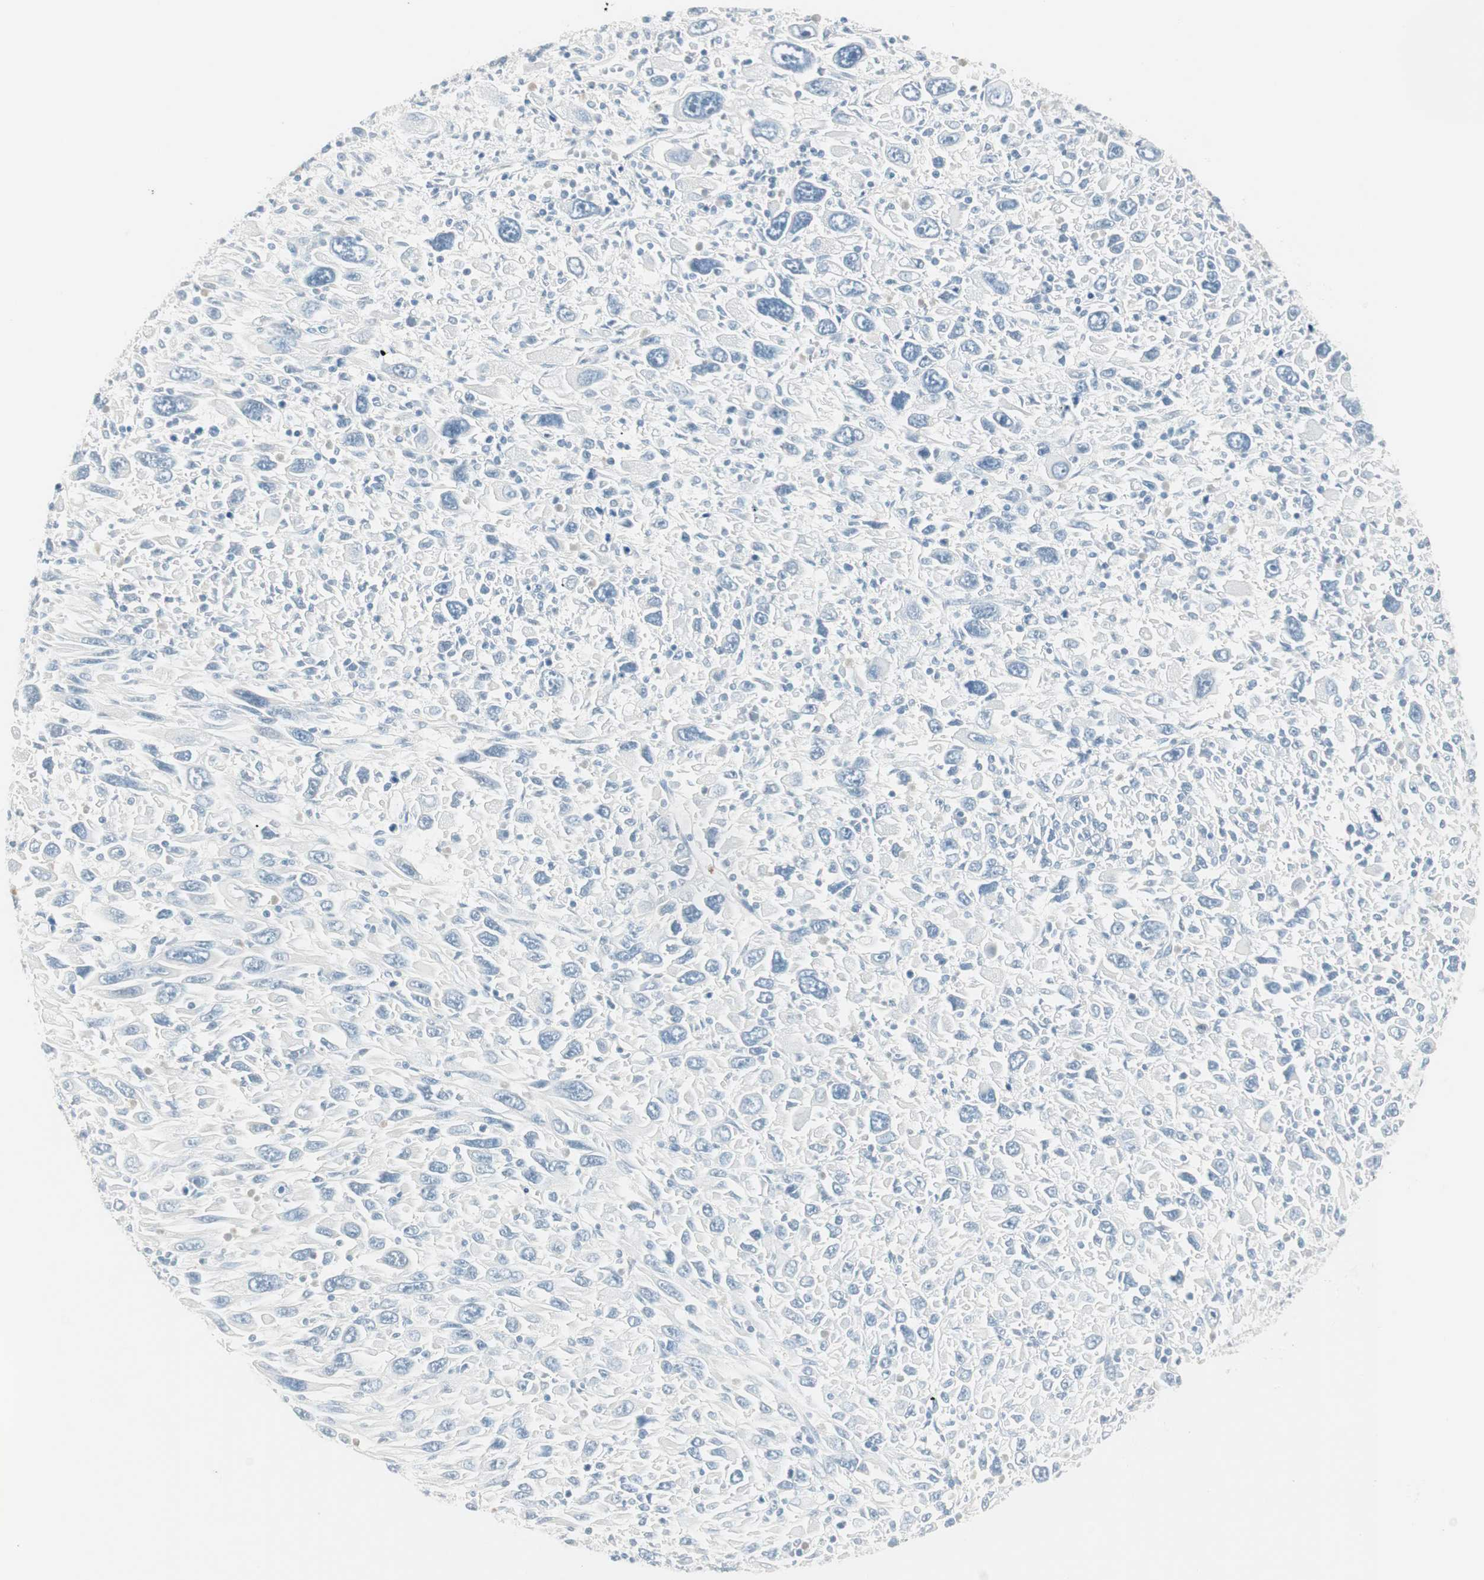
{"staining": {"intensity": "negative", "quantity": "none", "location": "none"}, "tissue": "melanoma", "cell_type": "Tumor cells", "image_type": "cancer", "snomed": [{"axis": "morphology", "description": "Malignant melanoma, Metastatic site"}, {"axis": "topography", "description": "Skin"}], "caption": "The immunohistochemistry (IHC) image has no significant positivity in tumor cells of malignant melanoma (metastatic site) tissue.", "gene": "ITLN2", "patient": {"sex": "female", "age": 56}}